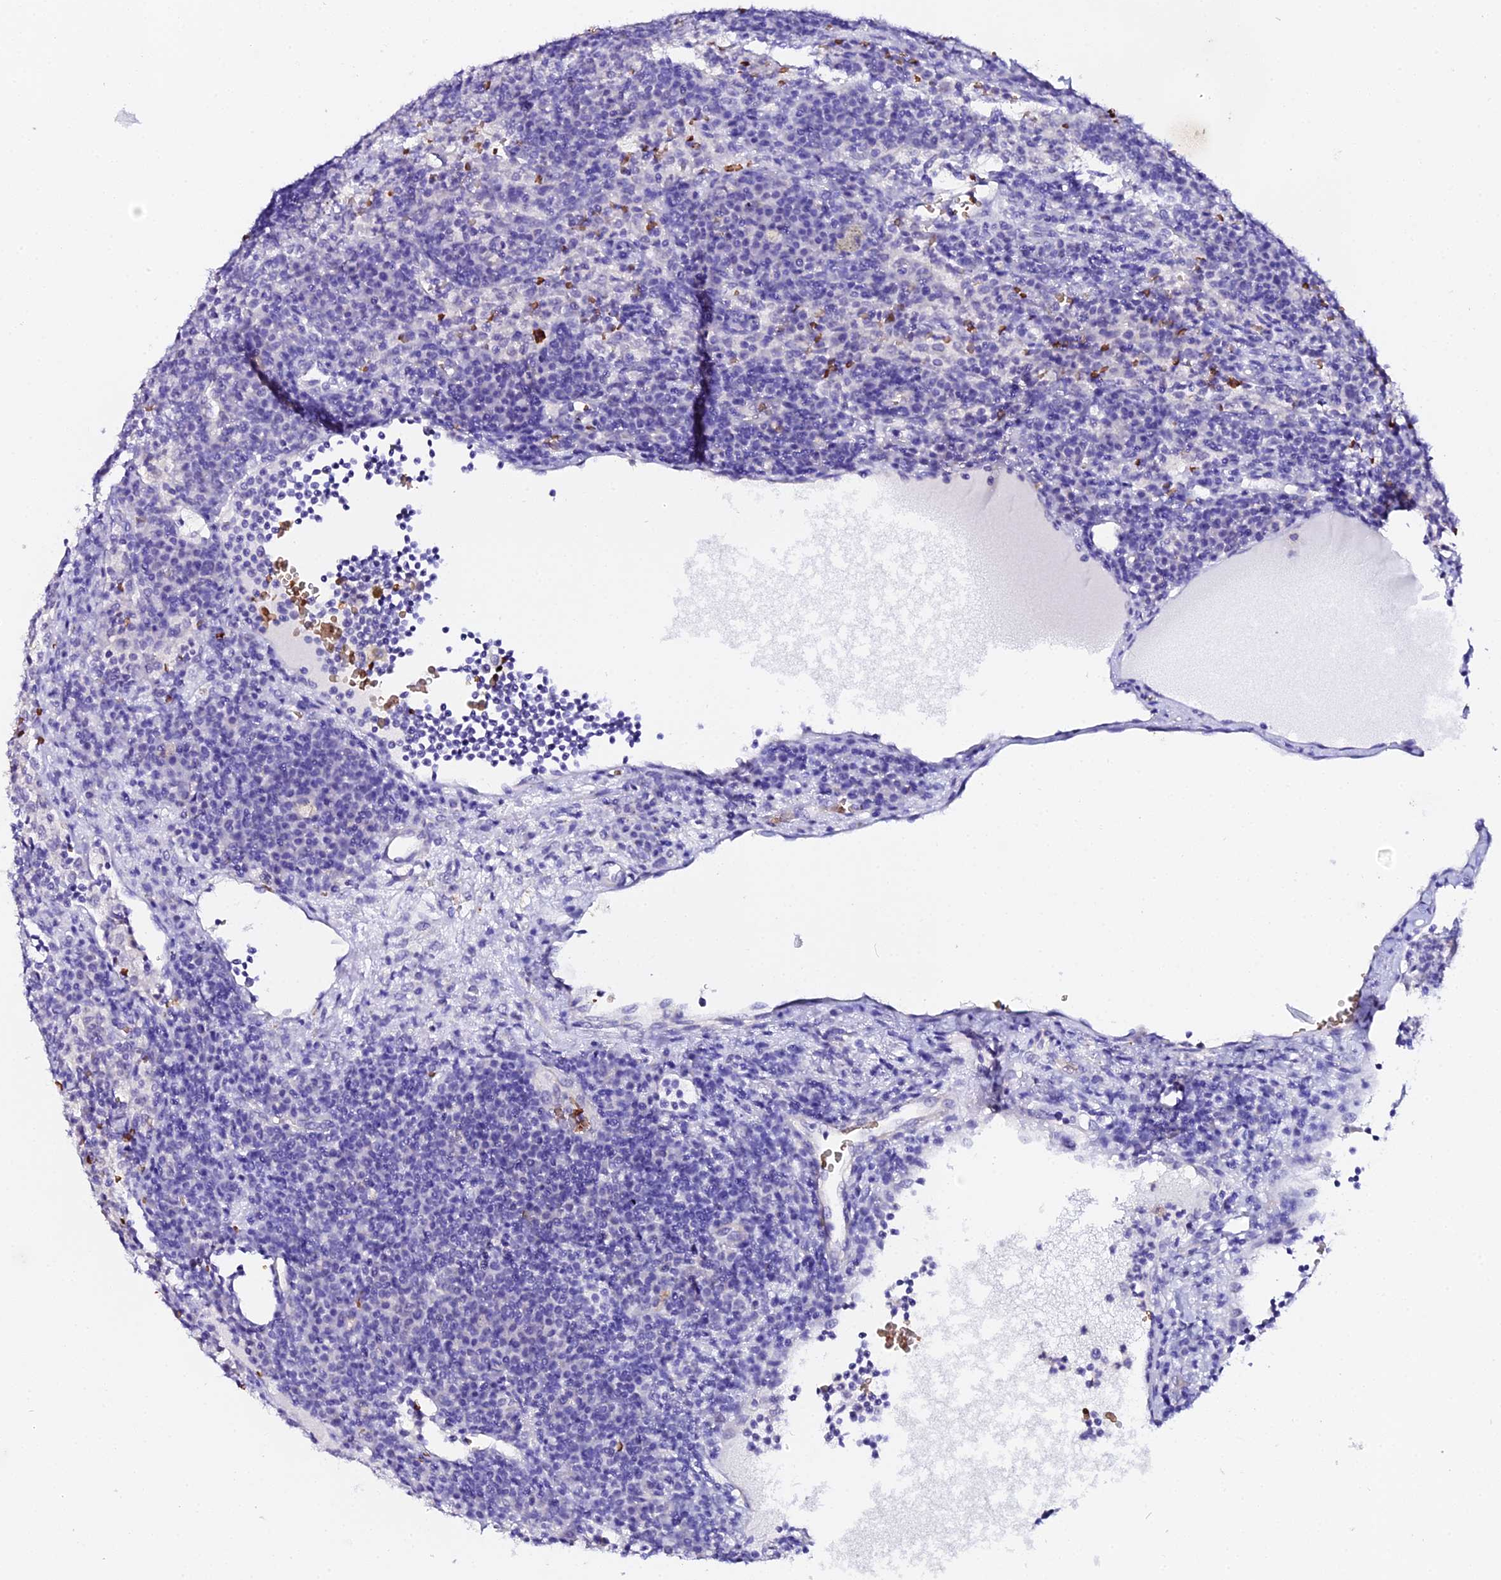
{"staining": {"intensity": "negative", "quantity": "none", "location": "none"}, "tissue": "lymph node", "cell_type": "Germinal center cells", "image_type": "normal", "snomed": [{"axis": "morphology", "description": "Normal tissue, NOS"}, {"axis": "topography", "description": "Lymph node"}], "caption": "Micrograph shows no significant protein positivity in germinal center cells of benign lymph node. The staining is performed using DAB brown chromogen with nuclei counter-stained in using hematoxylin.", "gene": "CFAP45", "patient": {"sex": "female", "age": 70}}